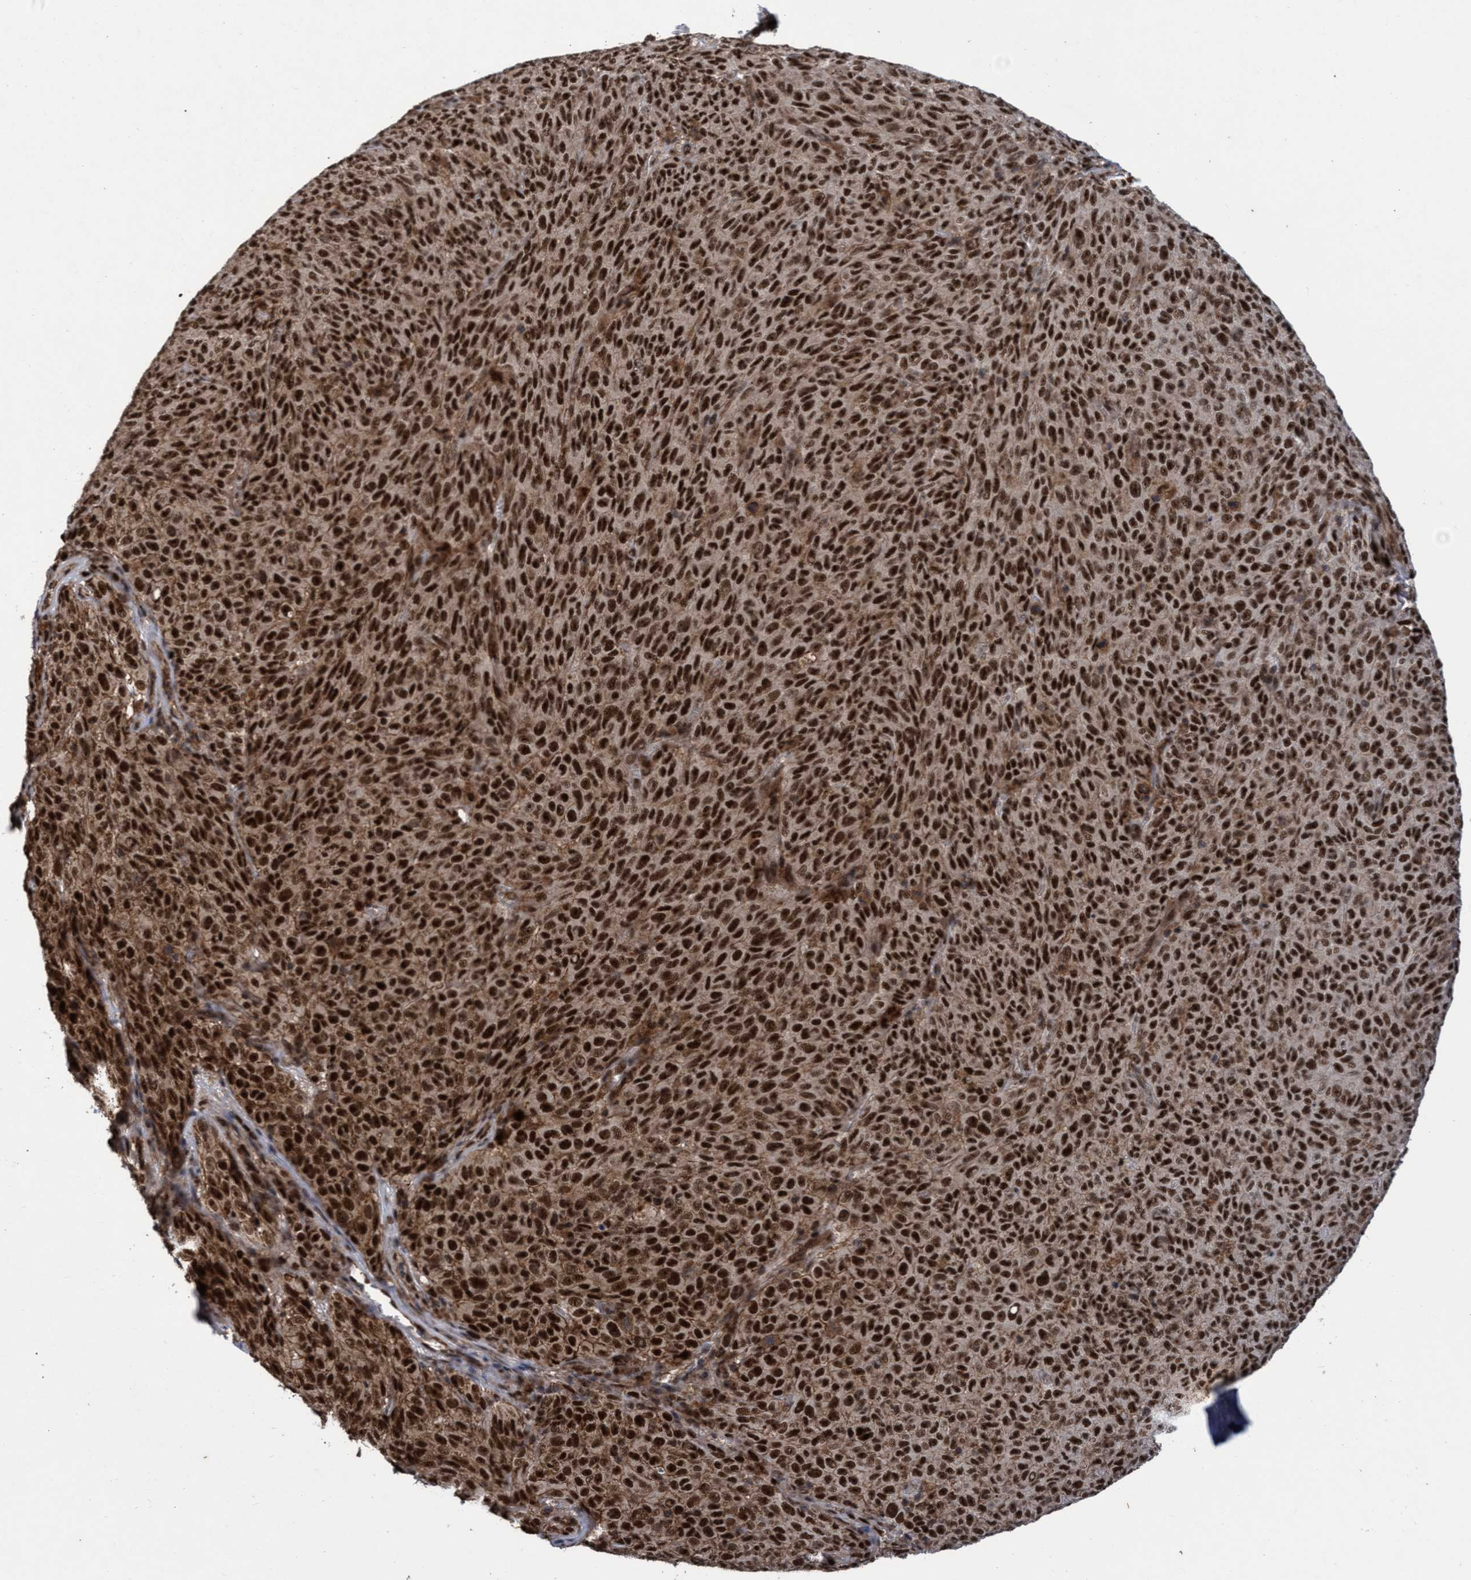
{"staining": {"intensity": "strong", "quantity": ">75%", "location": "cytoplasmic/membranous,nuclear"}, "tissue": "melanoma", "cell_type": "Tumor cells", "image_type": "cancer", "snomed": [{"axis": "morphology", "description": "Malignant melanoma, NOS"}, {"axis": "topography", "description": "Skin"}], "caption": "Strong cytoplasmic/membranous and nuclear protein positivity is present in approximately >75% of tumor cells in melanoma. The protein of interest is shown in brown color, while the nuclei are stained blue.", "gene": "GTF2F1", "patient": {"sex": "female", "age": 82}}